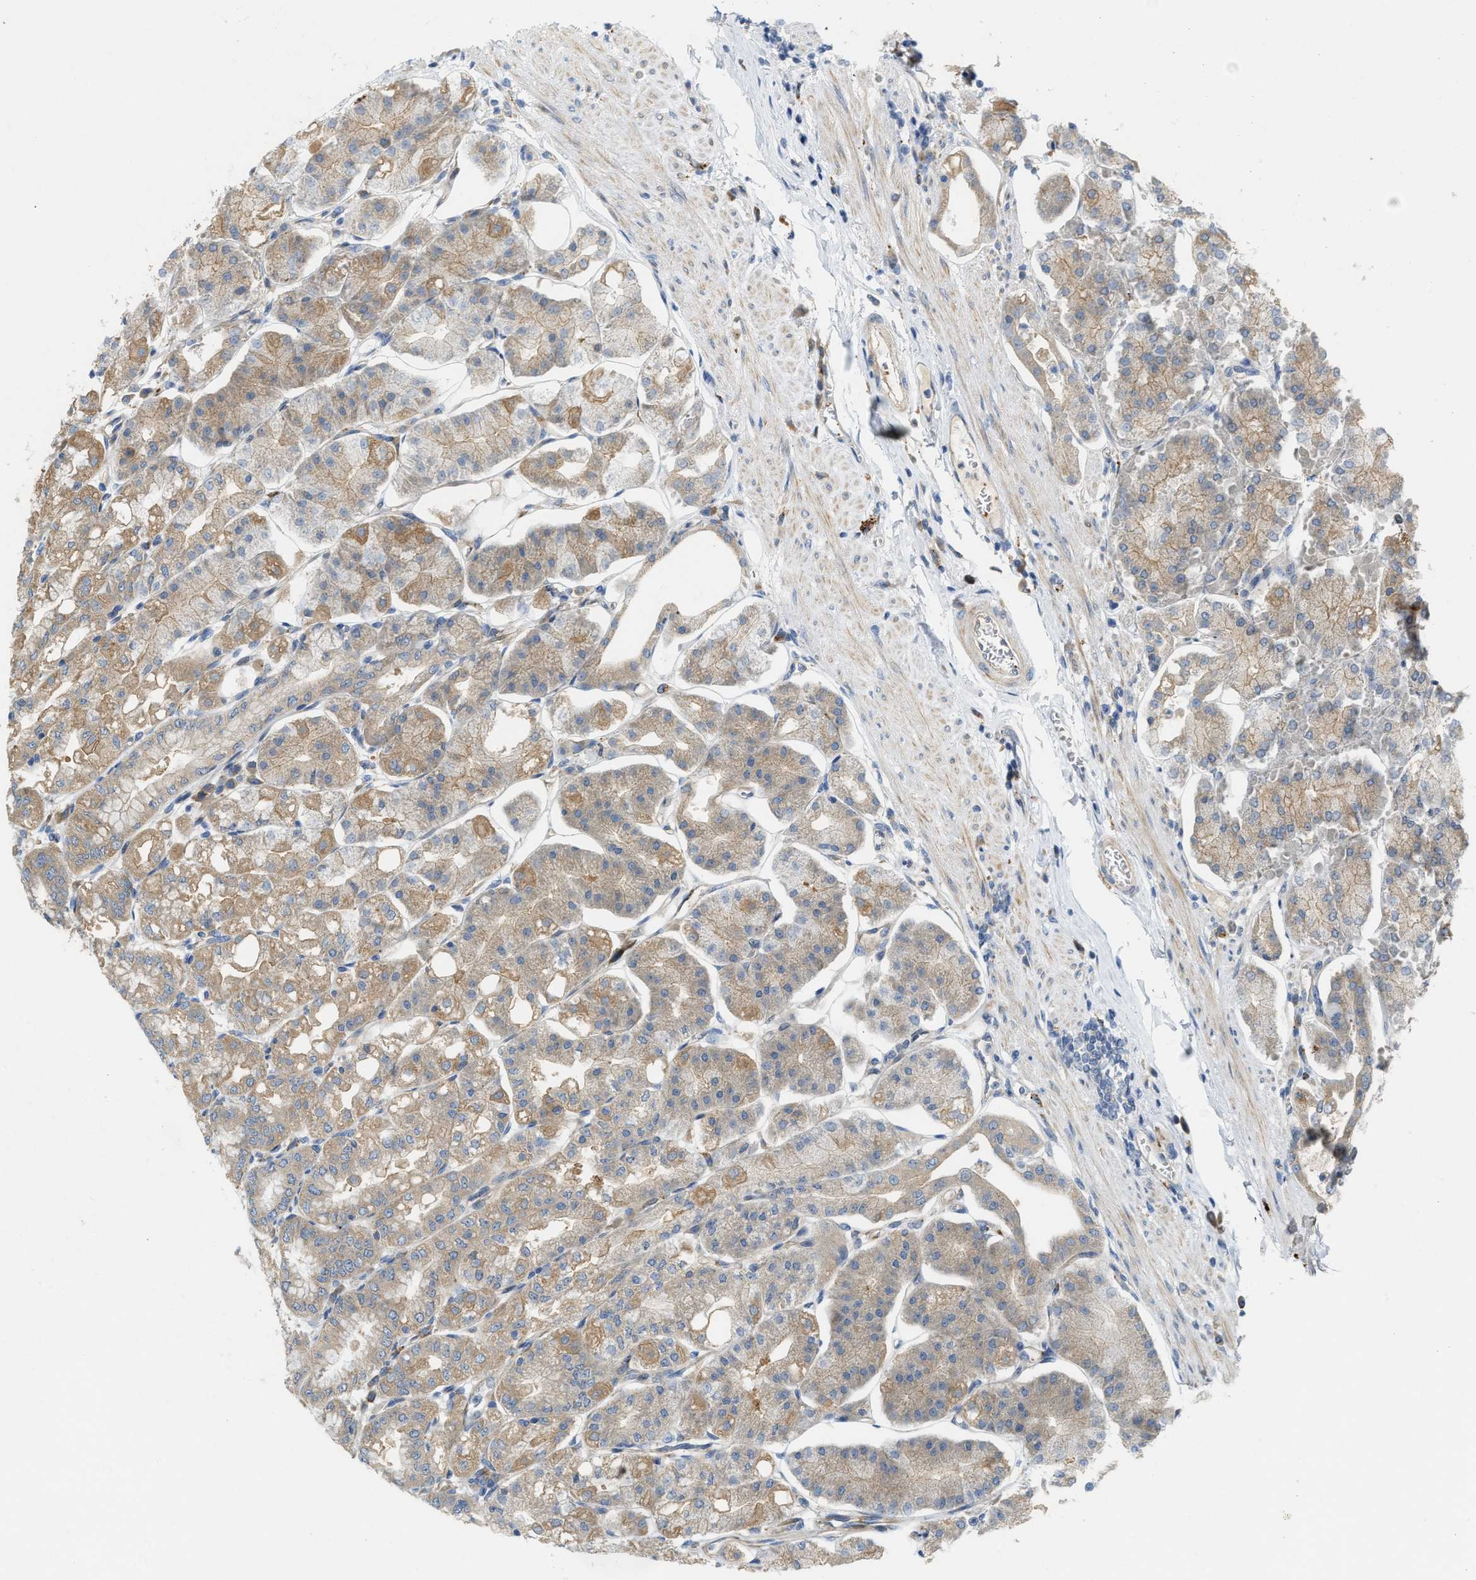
{"staining": {"intensity": "moderate", "quantity": "25%-75%", "location": "cytoplasmic/membranous"}, "tissue": "stomach", "cell_type": "Glandular cells", "image_type": "normal", "snomed": [{"axis": "morphology", "description": "Normal tissue, NOS"}, {"axis": "topography", "description": "Stomach, lower"}], "caption": "The image displays staining of unremarkable stomach, revealing moderate cytoplasmic/membranous protein expression (brown color) within glandular cells.", "gene": "KLHDC10", "patient": {"sex": "male", "age": 71}}